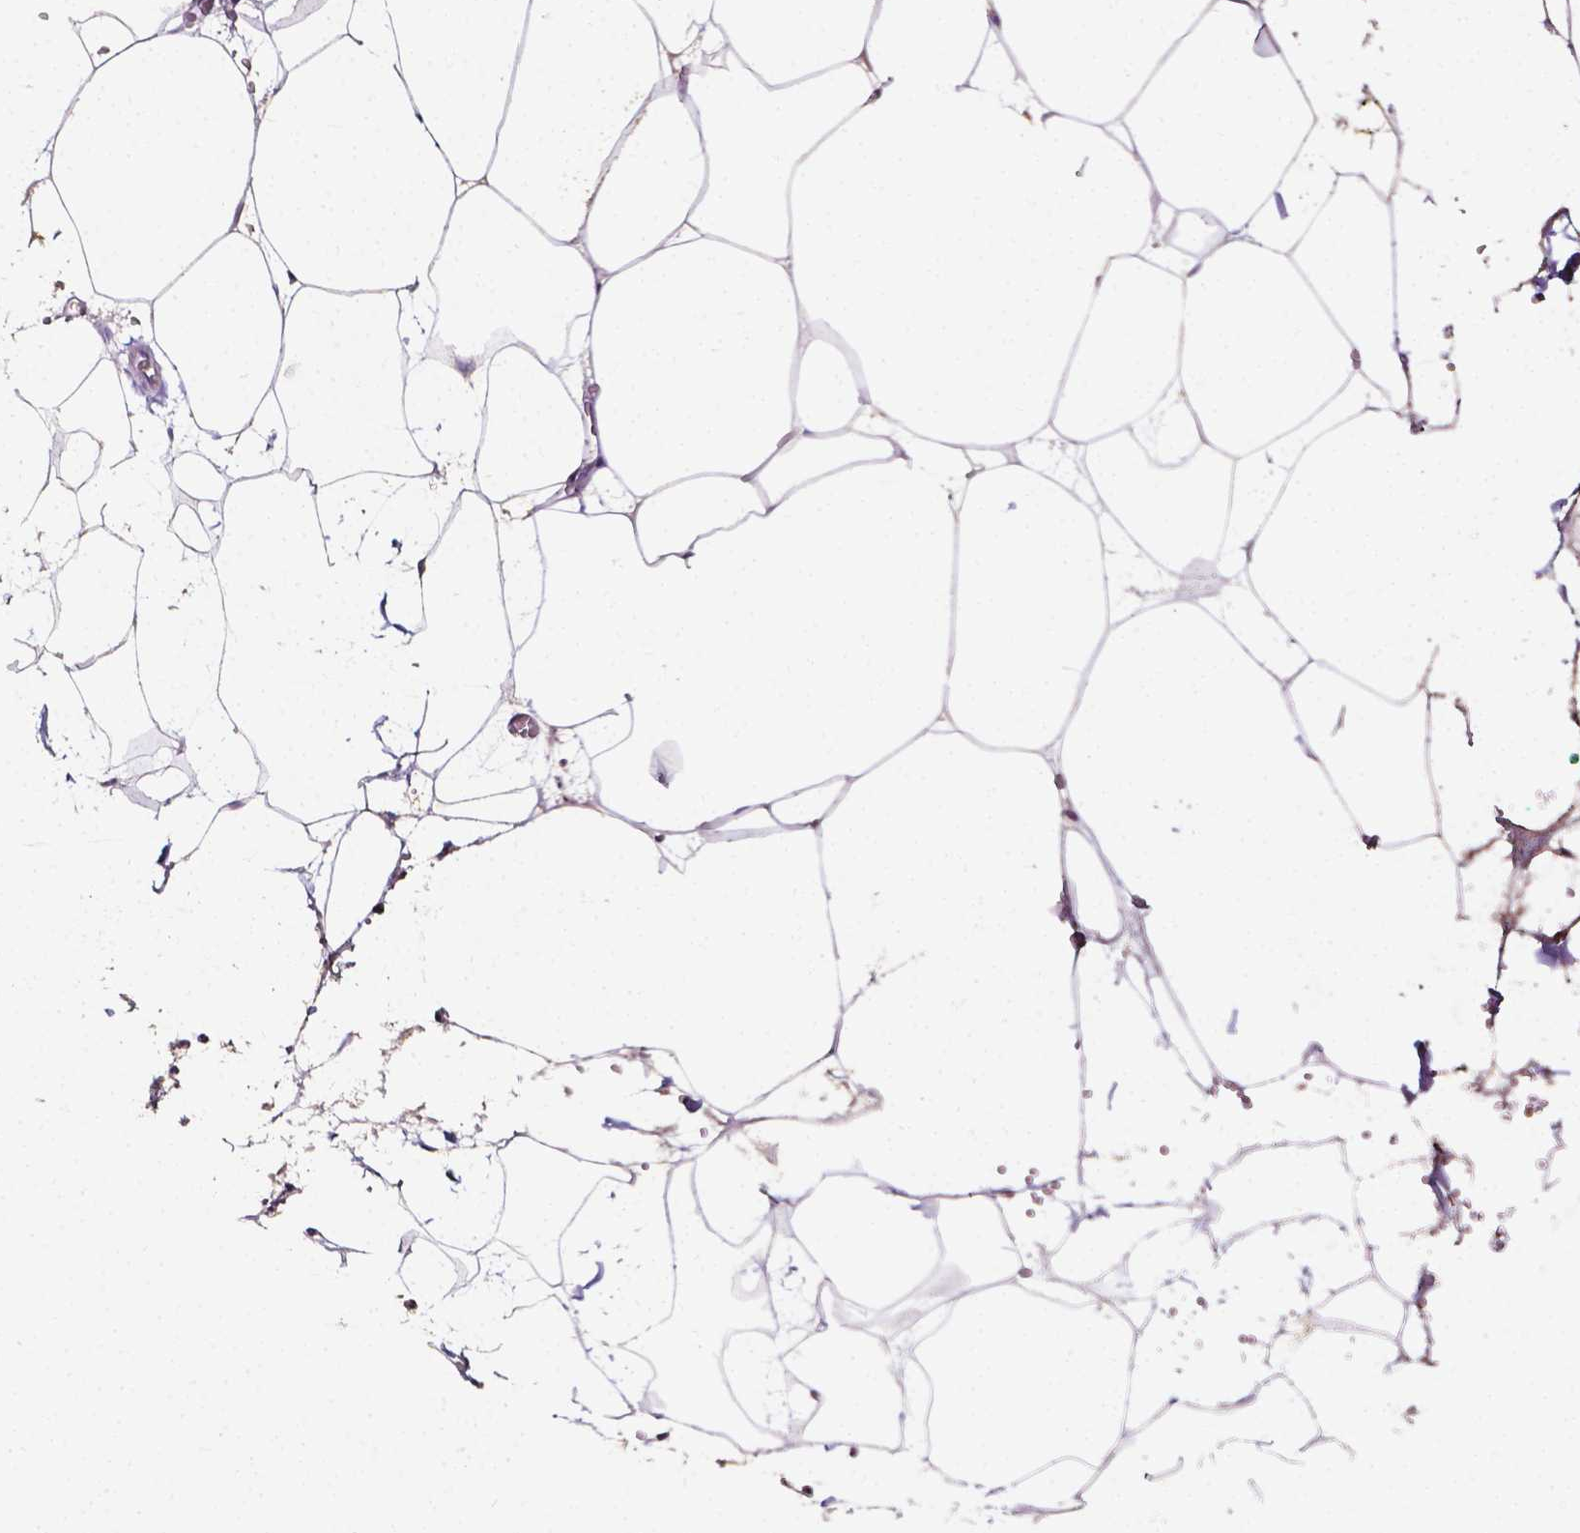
{"staining": {"intensity": "negative", "quantity": "none", "location": "none"}, "tissue": "adipose tissue", "cell_type": "Adipocytes", "image_type": "normal", "snomed": [{"axis": "morphology", "description": "Normal tissue, NOS"}, {"axis": "topography", "description": "Adipose tissue"}, {"axis": "topography", "description": "Pancreas"}, {"axis": "topography", "description": "Peripheral nerve tissue"}], "caption": "DAB immunohistochemical staining of normal adipose tissue reveals no significant expression in adipocytes. Brightfield microscopy of immunohistochemistry (IHC) stained with DAB (brown) and hematoxylin (blue), captured at high magnification.", "gene": "PSAT1", "patient": {"sex": "female", "age": 58}}